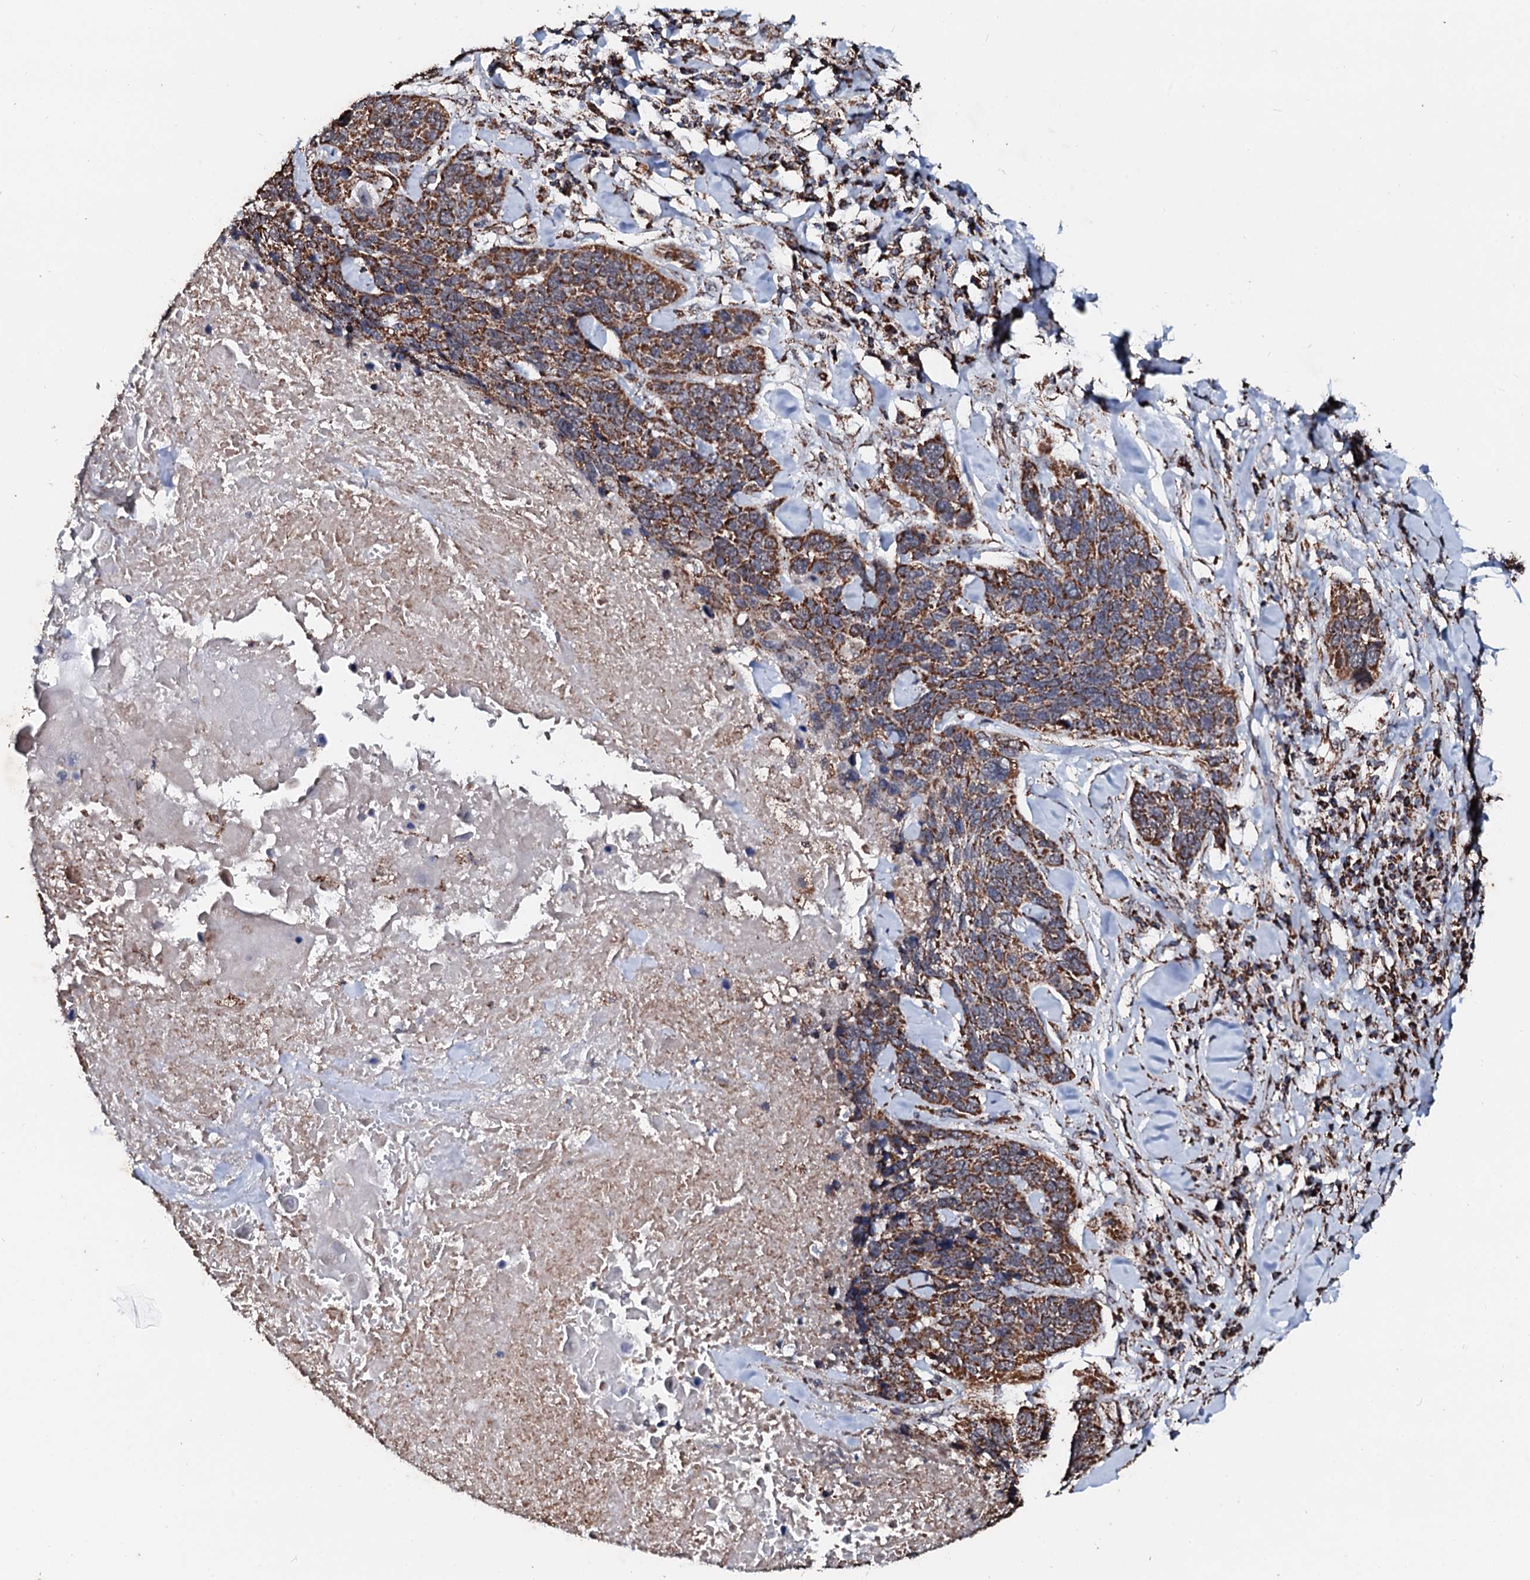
{"staining": {"intensity": "moderate", "quantity": ">75%", "location": "cytoplasmic/membranous"}, "tissue": "lung cancer", "cell_type": "Tumor cells", "image_type": "cancer", "snomed": [{"axis": "morphology", "description": "Squamous cell carcinoma, NOS"}, {"axis": "topography", "description": "Lung"}], "caption": "Squamous cell carcinoma (lung) stained with a brown dye reveals moderate cytoplasmic/membranous positive staining in approximately >75% of tumor cells.", "gene": "SECISBP2L", "patient": {"sex": "male", "age": 66}}